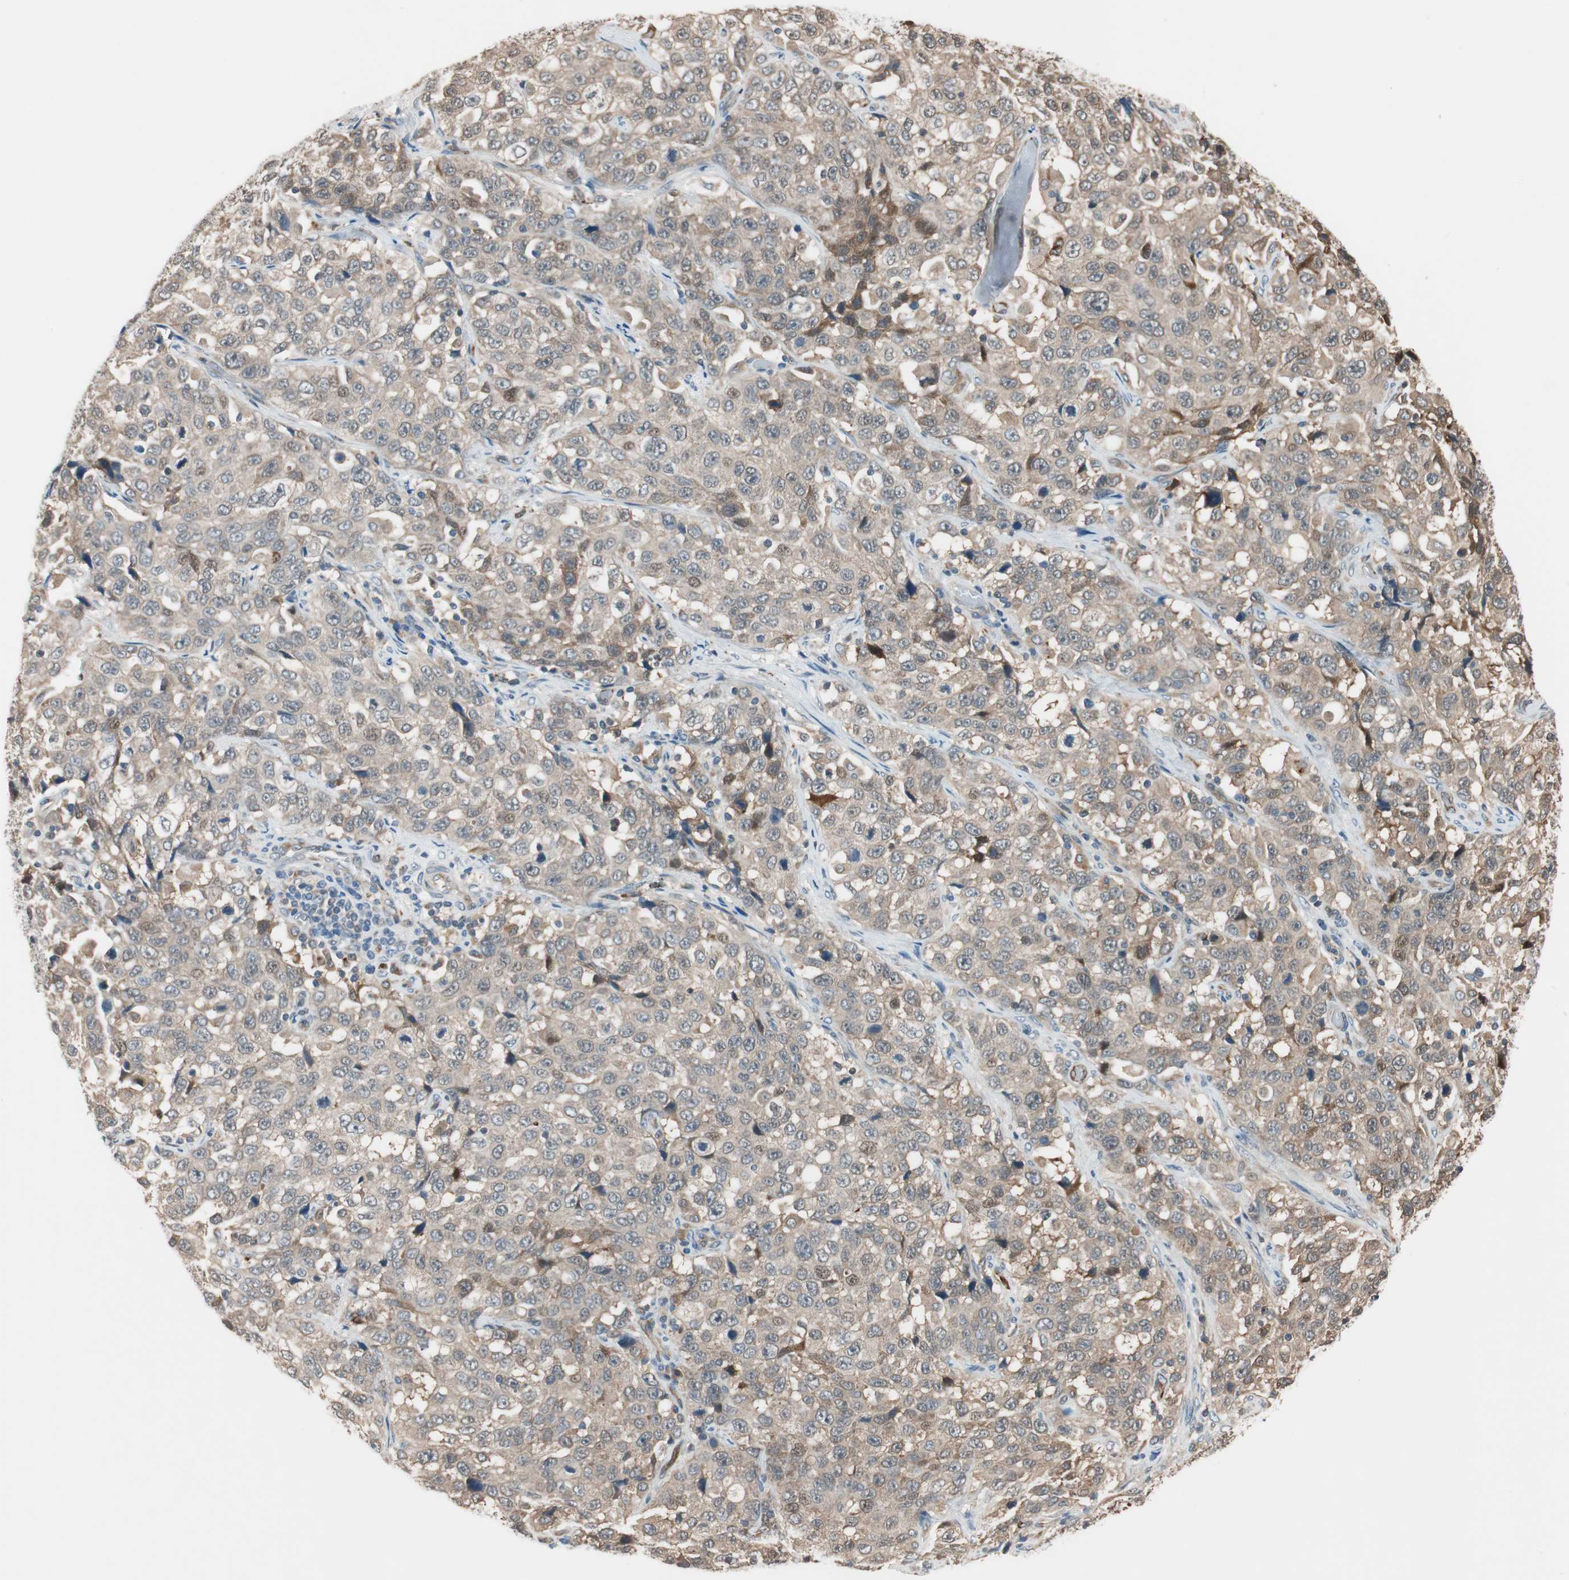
{"staining": {"intensity": "weak", "quantity": ">75%", "location": "cytoplasmic/membranous"}, "tissue": "stomach cancer", "cell_type": "Tumor cells", "image_type": "cancer", "snomed": [{"axis": "morphology", "description": "Normal tissue, NOS"}, {"axis": "morphology", "description": "Adenocarcinoma, NOS"}, {"axis": "topography", "description": "Stomach"}], "caption": "Immunohistochemical staining of human stomach adenocarcinoma shows low levels of weak cytoplasmic/membranous protein positivity in about >75% of tumor cells. (Brightfield microscopy of DAB IHC at high magnification).", "gene": "PIK3R3", "patient": {"sex": "male", "age": 48}}